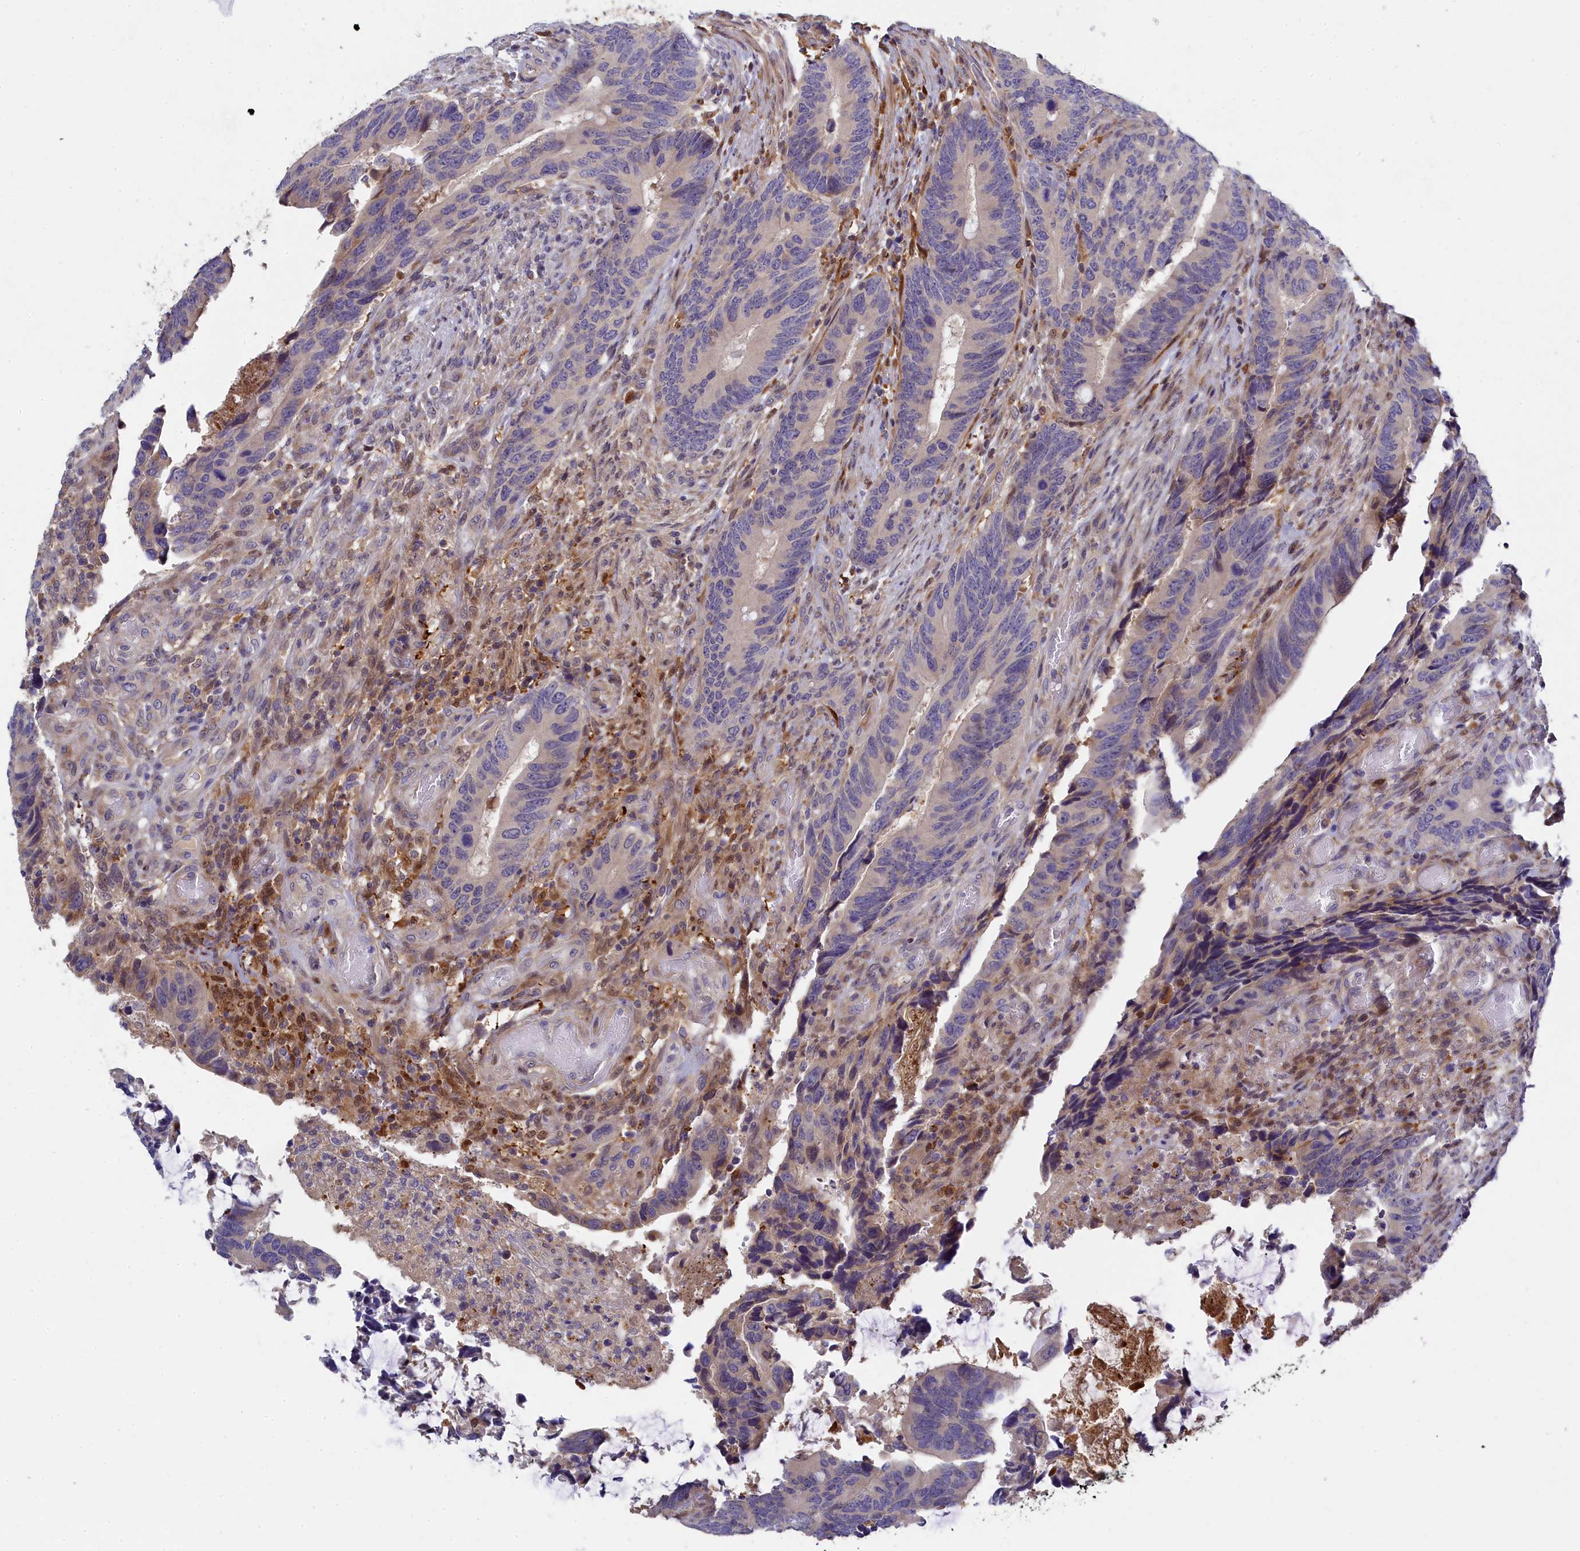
{"staining": {"intensity": "negative", "quantity": "none", "location": "none"}, "tissue": "colorectal cancer", "cell_type": "Tumor cells", "image_type": "cancer", "snomed": [{"axis": "morphology", "description": "Adenocarcinoma, NOS"}, {"axis": "topography", "description": "Colon"}], "caption": "There is no significant positivity in tumor cells of colorectal cancer.", "gene": "SPATA5L1", "patient": {"sex": "male", "age": 87}}